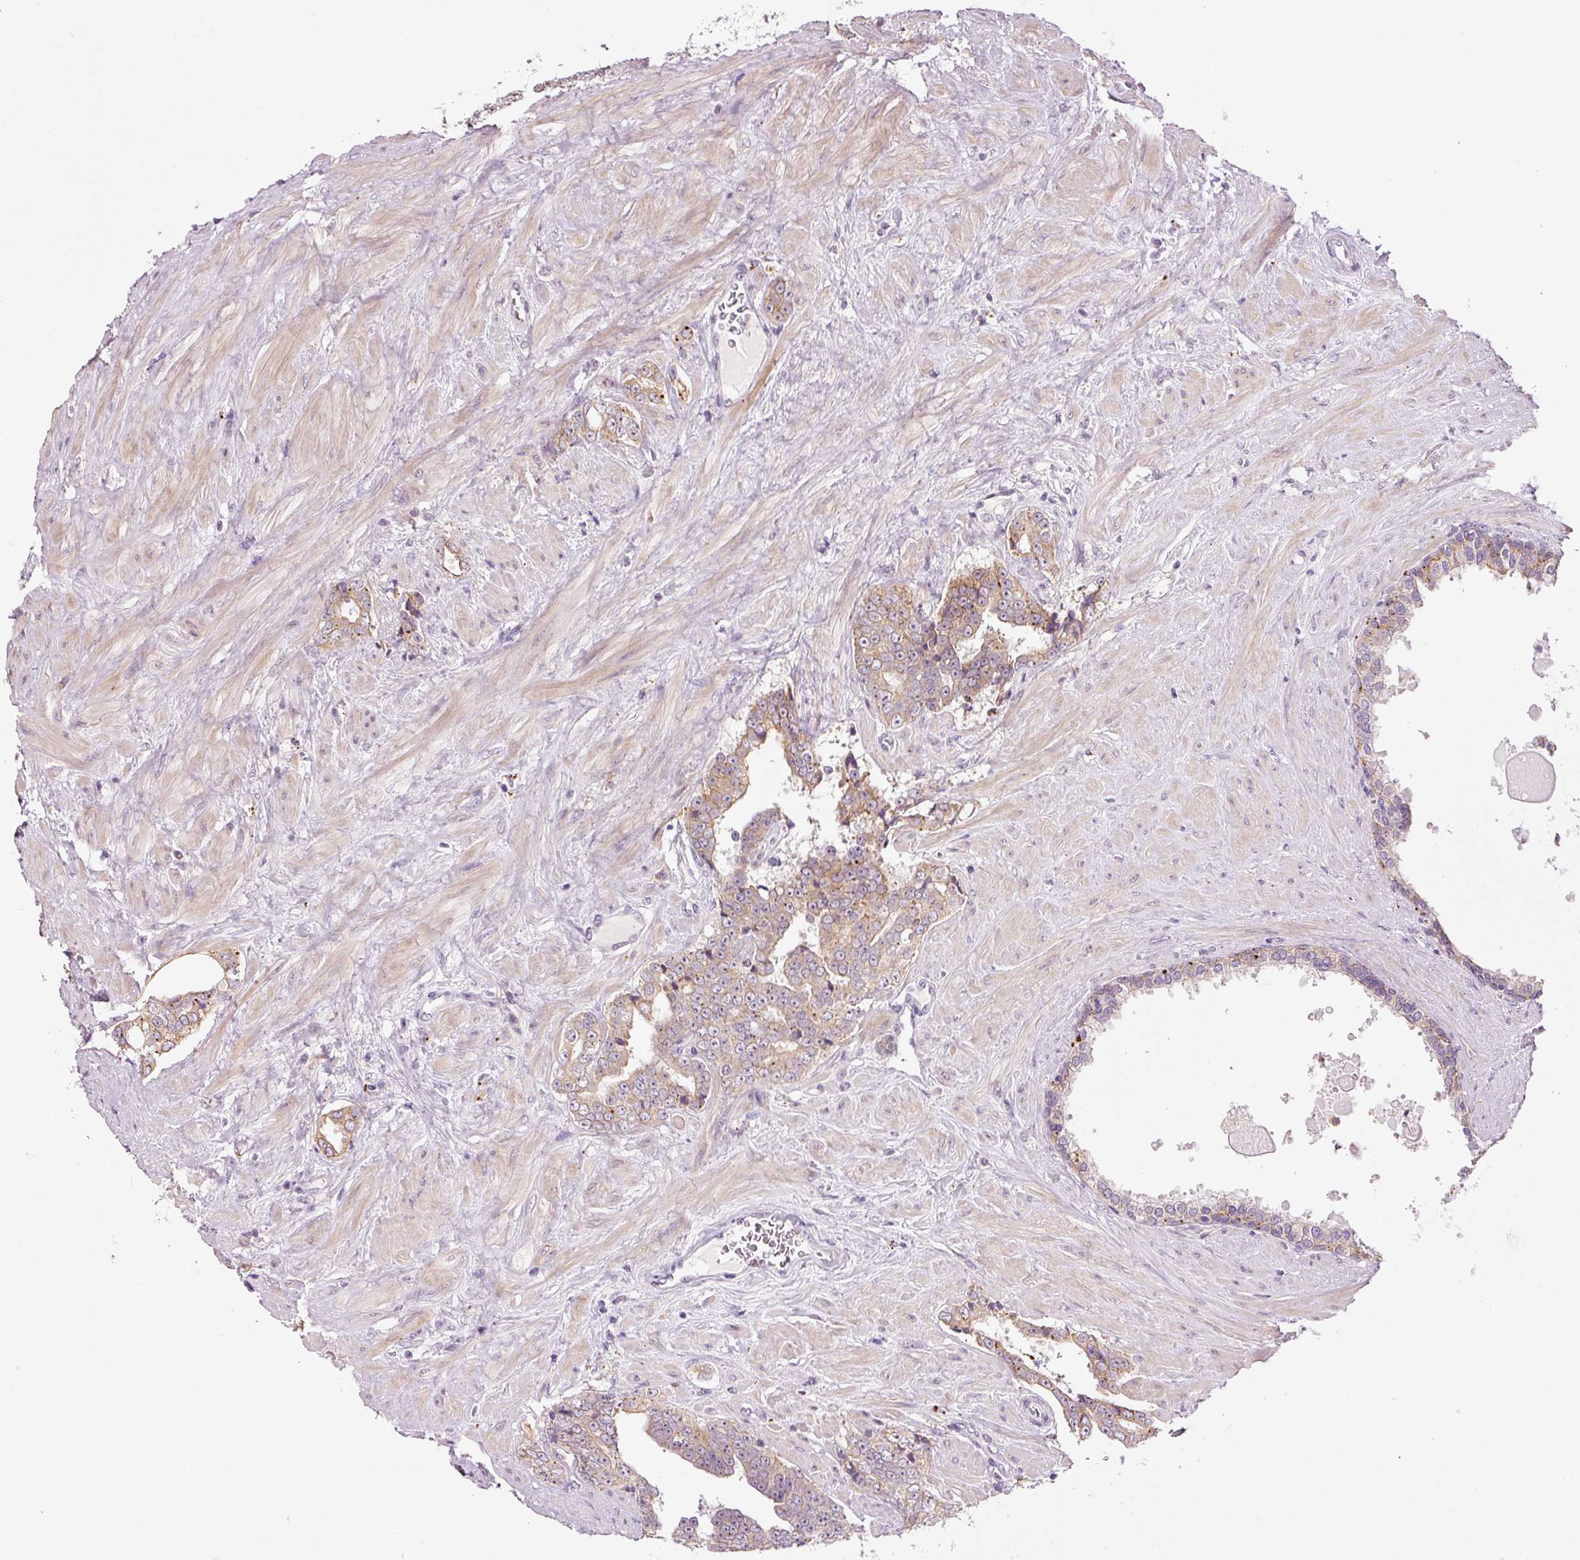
{"staining": {"intensity": "weak", "quantity": "25%-75%", "location": "cytoplasmic/membranous"}, "tissue": "prostate cancer", "cell_type": "Tumor cells", "image_type": "cancer", "snomed": [{"axis": "morphology", "description": "Adenocarcinoma, High grade"}, {"axis": "topography", "description": "Prostate"}], "caption": "Tumor cells reveal weak cytoplasmic/membranous staining in approximately 25%-75% of cells in prostate high-grade adenocarcinoma. The staining was performed using DAB to visualize the protein expression in brown, while the nuclei were stained in blue with hematoxylin (Magnification: 20x).", "gene": "ZNF639", "patient": {"sex": "male", "age": 67}}